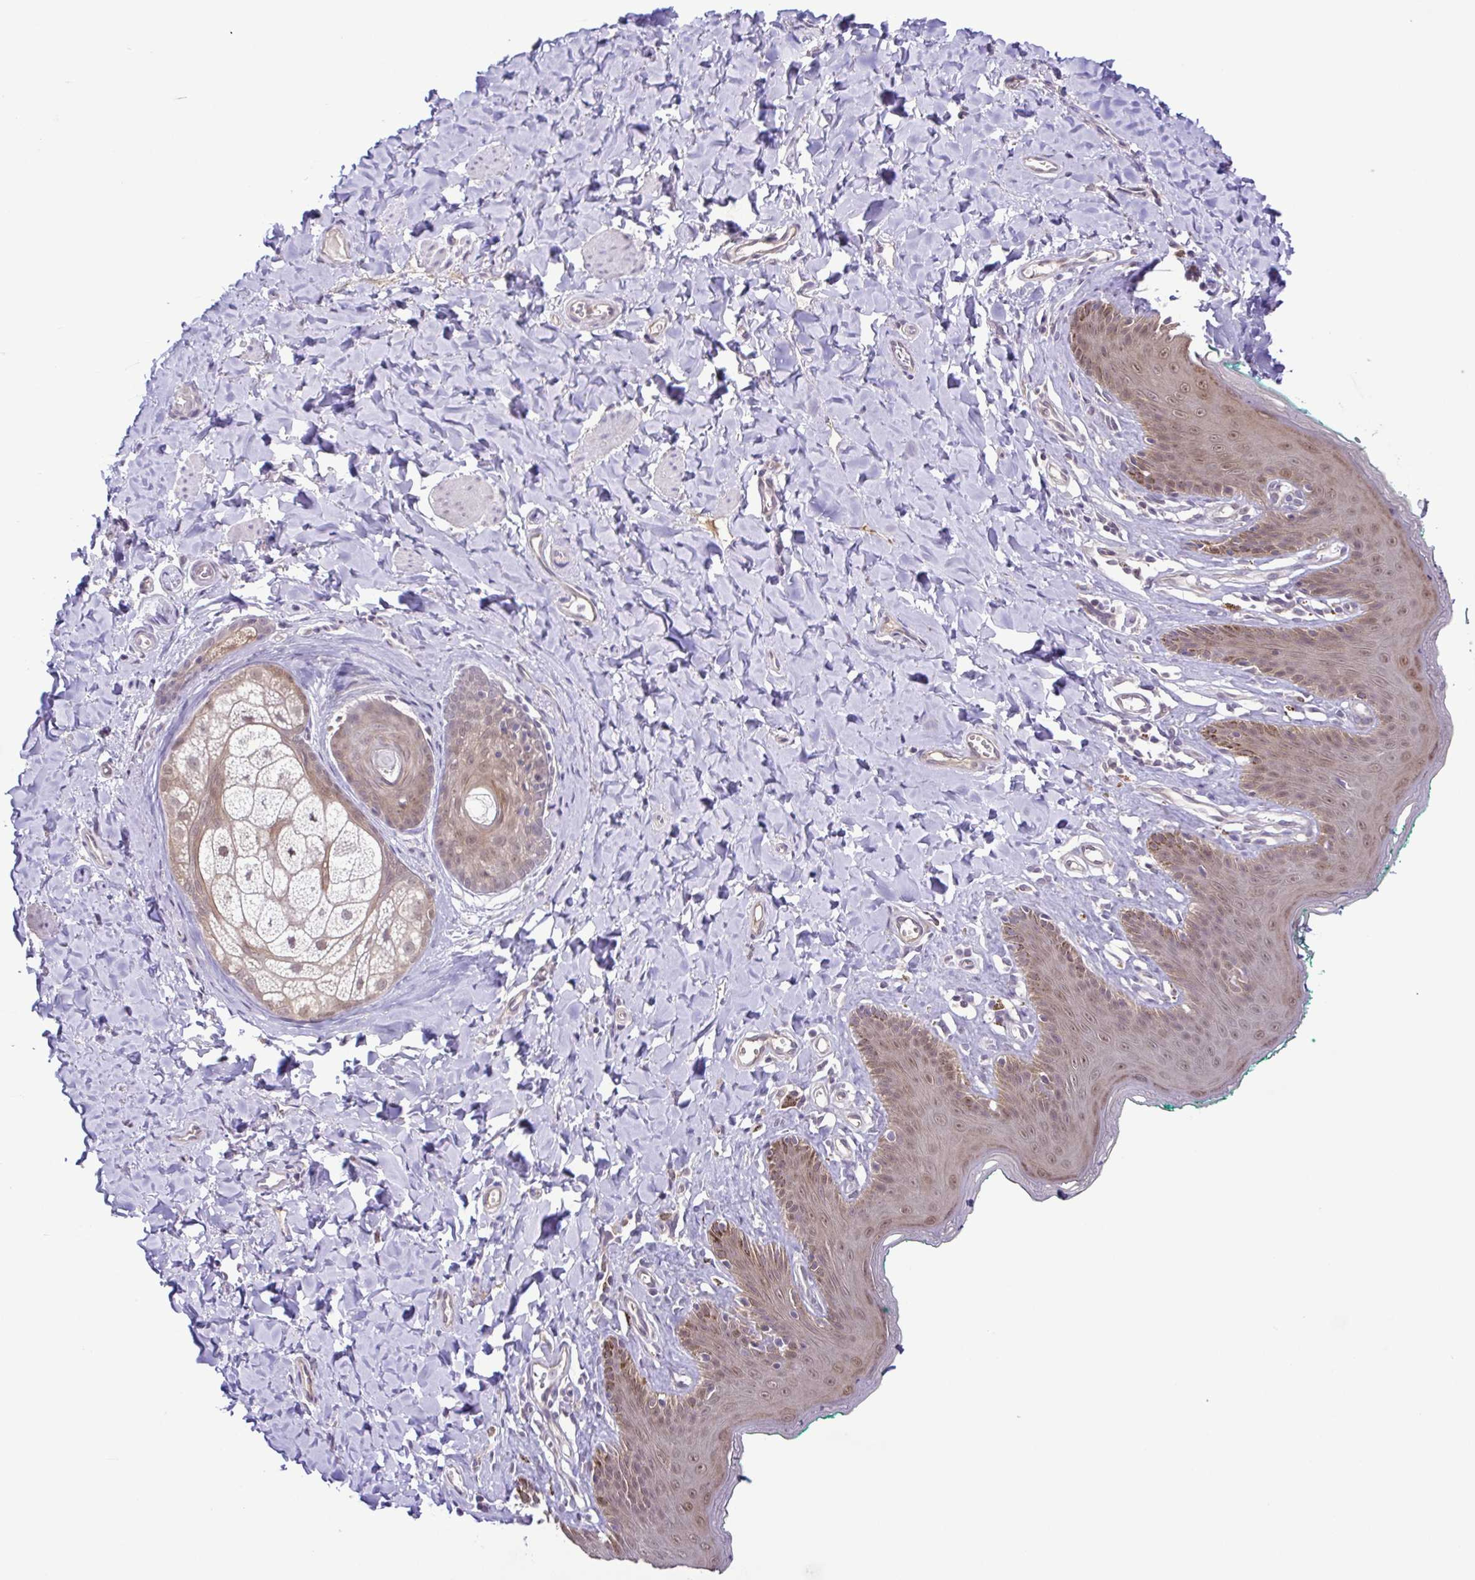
{"staining": {"intensity": "strong", "quantity": "<25%", "location": "cytoplasmic/membranous,nuclear"}, "tissue": "skin", "cell_type": "Epidermal cells", "image_type": "normal", "snomed": [{"axis": "morphology", "description": "Normal tissue, NOS"}, {"axis": "topography", "description": "Vulva"}, {"axis": "topography", "description": "Peripheral nerve tissue"}], "caption": "A brown stain highlights strong cytoplasmic/membranous,nuclear expression of a protein in epidermal cells of benign skin. The staining was performed using DAB, with brown indicating positive protein expression. Nuclei are stained blue with hematoxylin.", "gene": "IL1RN", "patient": {"sex": "female", "age": 66}}